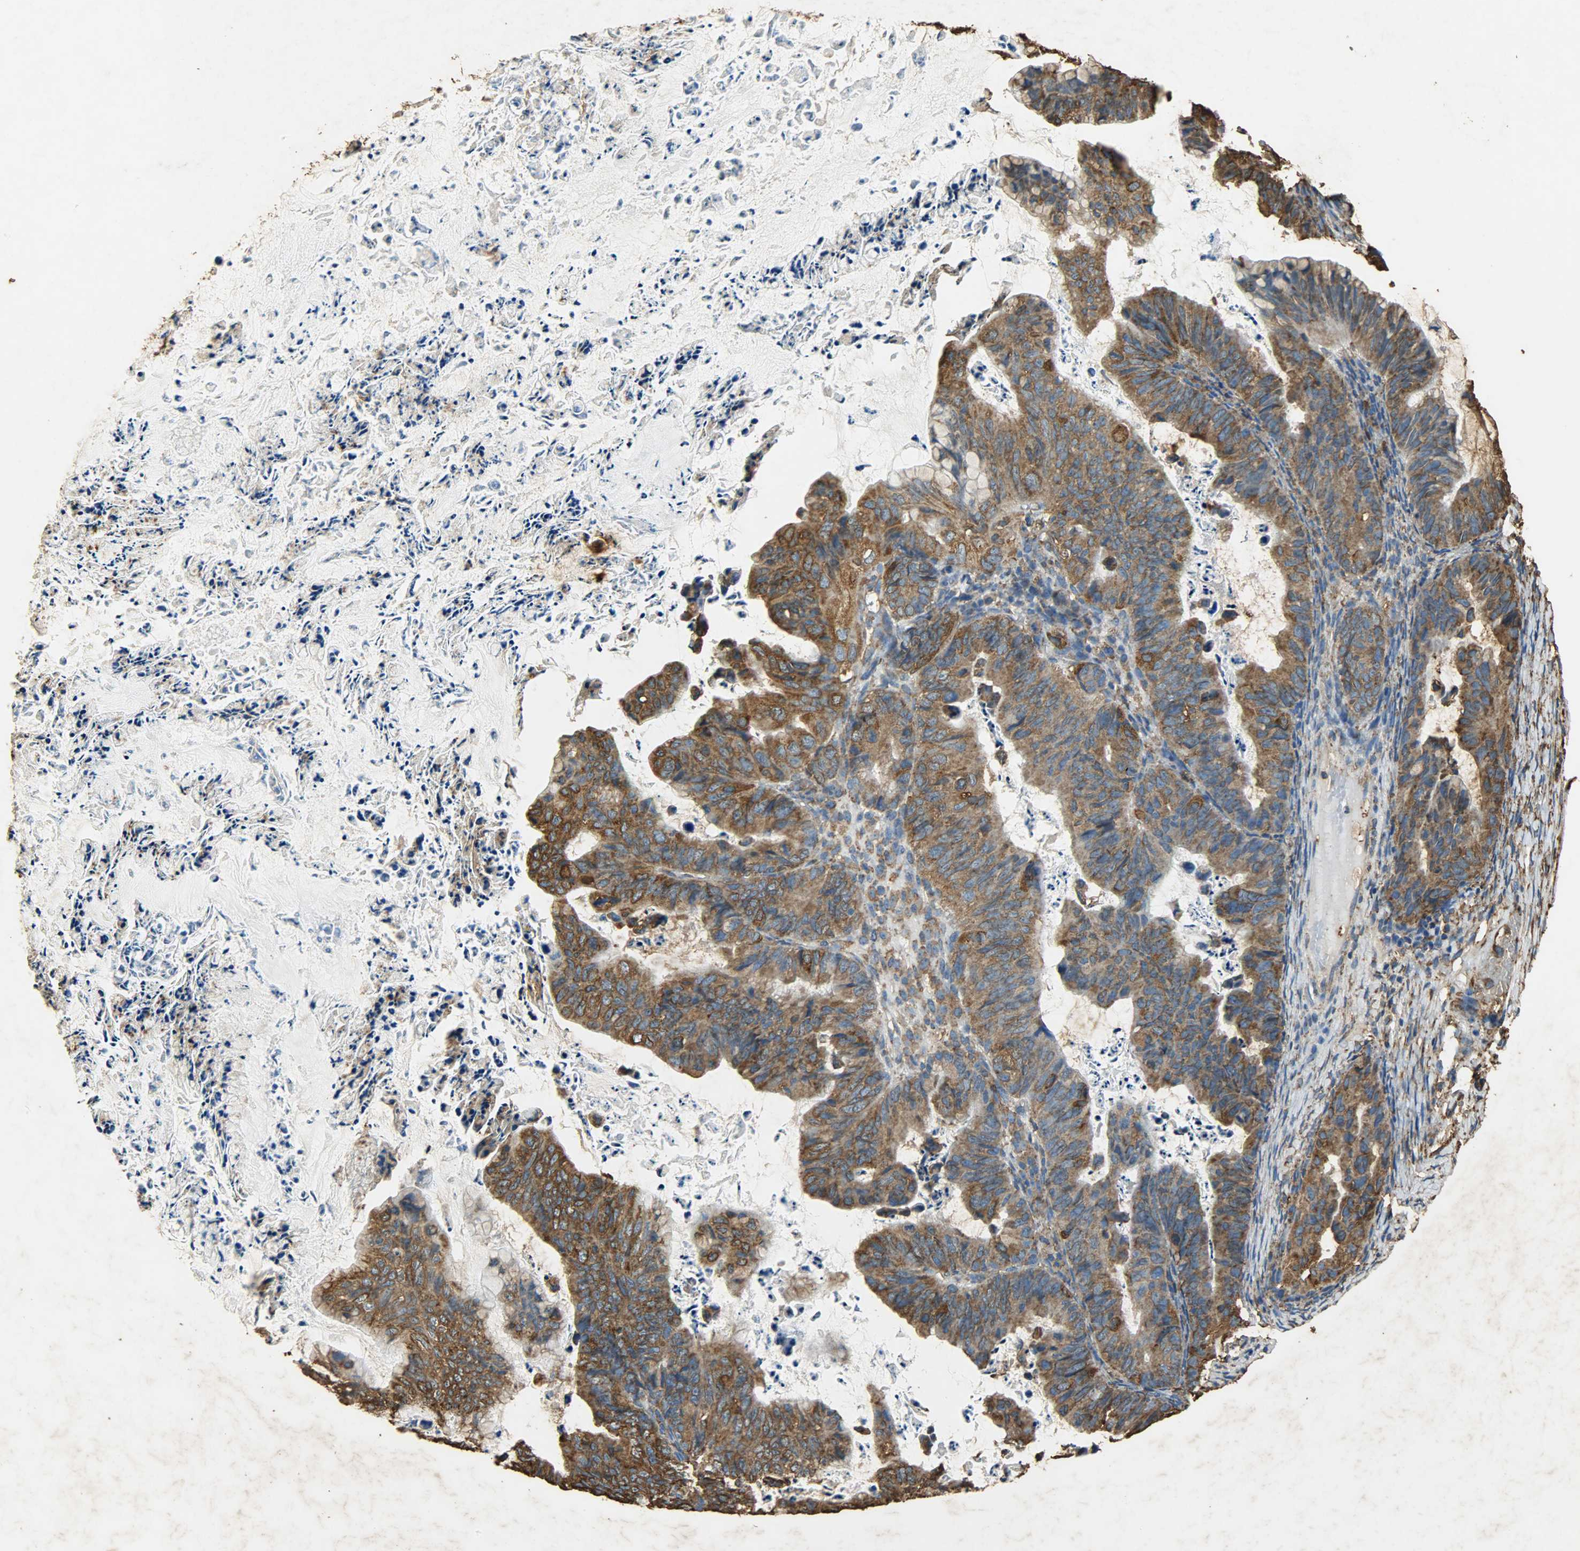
{"staining": {"intensity": "moderate", "quantity": ">75%", "location": "cytoplasmic/membranous"}, "tissue": "ovarian cancer", "cell_type": "Tumor cells", "image_type": "cancer", "snomed": [{"axis": "morphology", "description": "Cystadenocarcinoma, mucinous, NOS"}, {"axis": "topography", "description": "Ovary"}], "caption": "Immunohistochemistry staining of ovarian mucinous cystadenocarcinoma, which exhibits medium levels of moderate cytoplasmic/membranous positivity in approximately >75% of tumor cells indicating moderate cytoplasmic/membranous protein staining. The staining was performed using DAB (brown) for protein detection and nuclei were counterstained in hematoxylin (blue).", "gene": "HSP90B1", "patient": {"sex": "female", "age": 36}}